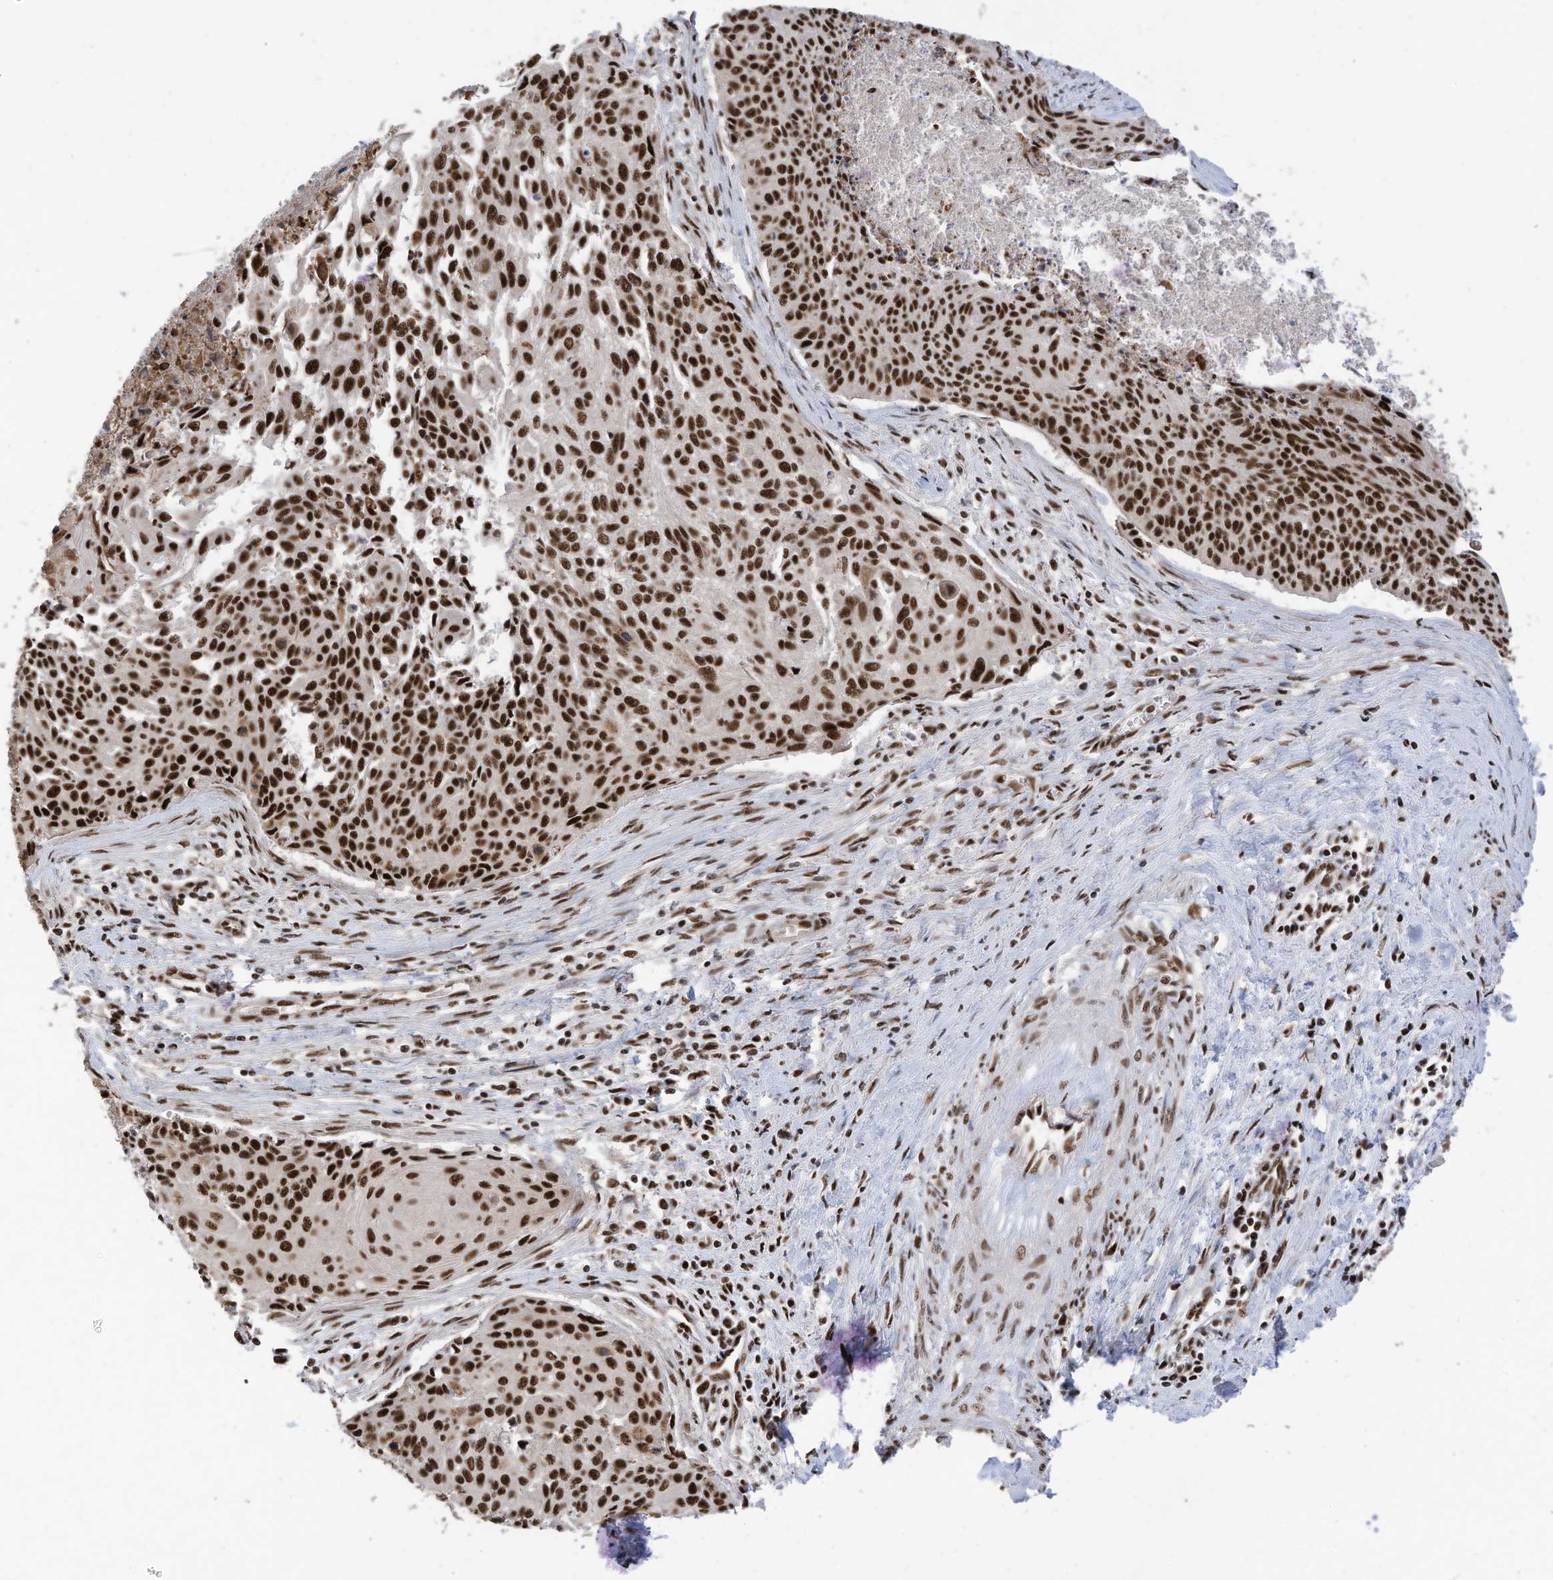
{"staining": {"intensity": "strong", "quantity": ">75%", "location": "nuclear"}, "tissue": "cervical cancer", "cell_type": "Tumor cells", "image_type": "cancer", "snomed": [{"axis": "morphology", "description": "Squamous cell carcinoma, NOS"}, {"axis": "topography", "description": "Cervix"}], "caption": "About >75% of tumor cells in squamous cell carcinoma (cervical) reveal strong nuclear protein expression as visualized by brown immunohistochemical staining.", "gene": "SF3A3", "patient": {"sex": "female", "age": 55}}